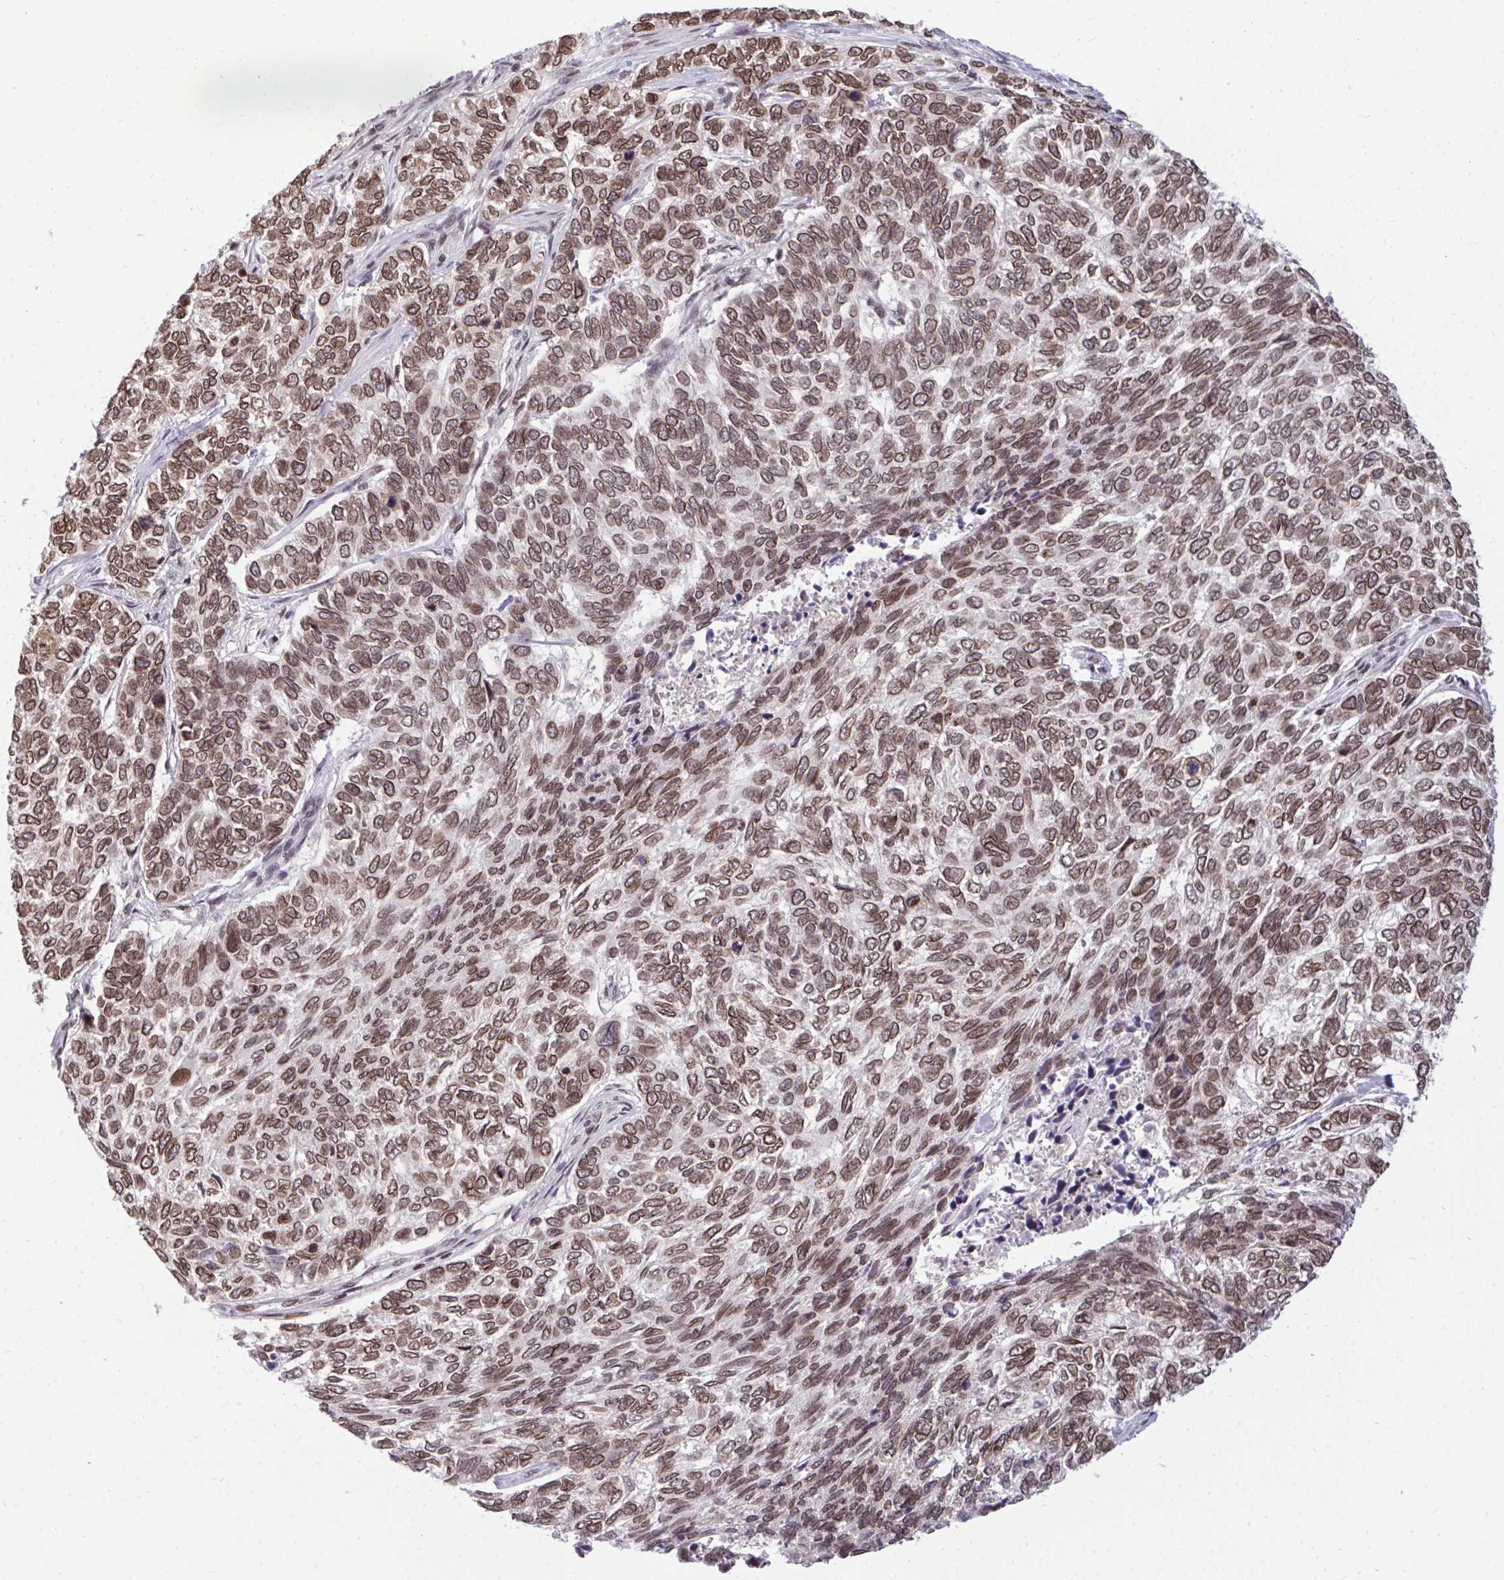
{"staining": {"intensity": "moderate", "quantity": ">75%", "location": "cytoplasmic/membranous,nuclear"}, "tissue": "skin cancer", "cell_type": "Tumor cells", "image_type": "cancer", "snomed": [{"axis": "morphology", "description": "Basal cell carcinoma"}, {"axis": "topography", "description": "Skin"}], "caption": "This image exhibits IHC staining of skin cancer, with medium moderate cytoplasmic/membranous and nuclear positivity in approximately >75% of tumor cells.", "gene": "JPT1", "patient": {"sex": "female", "age": 65}}